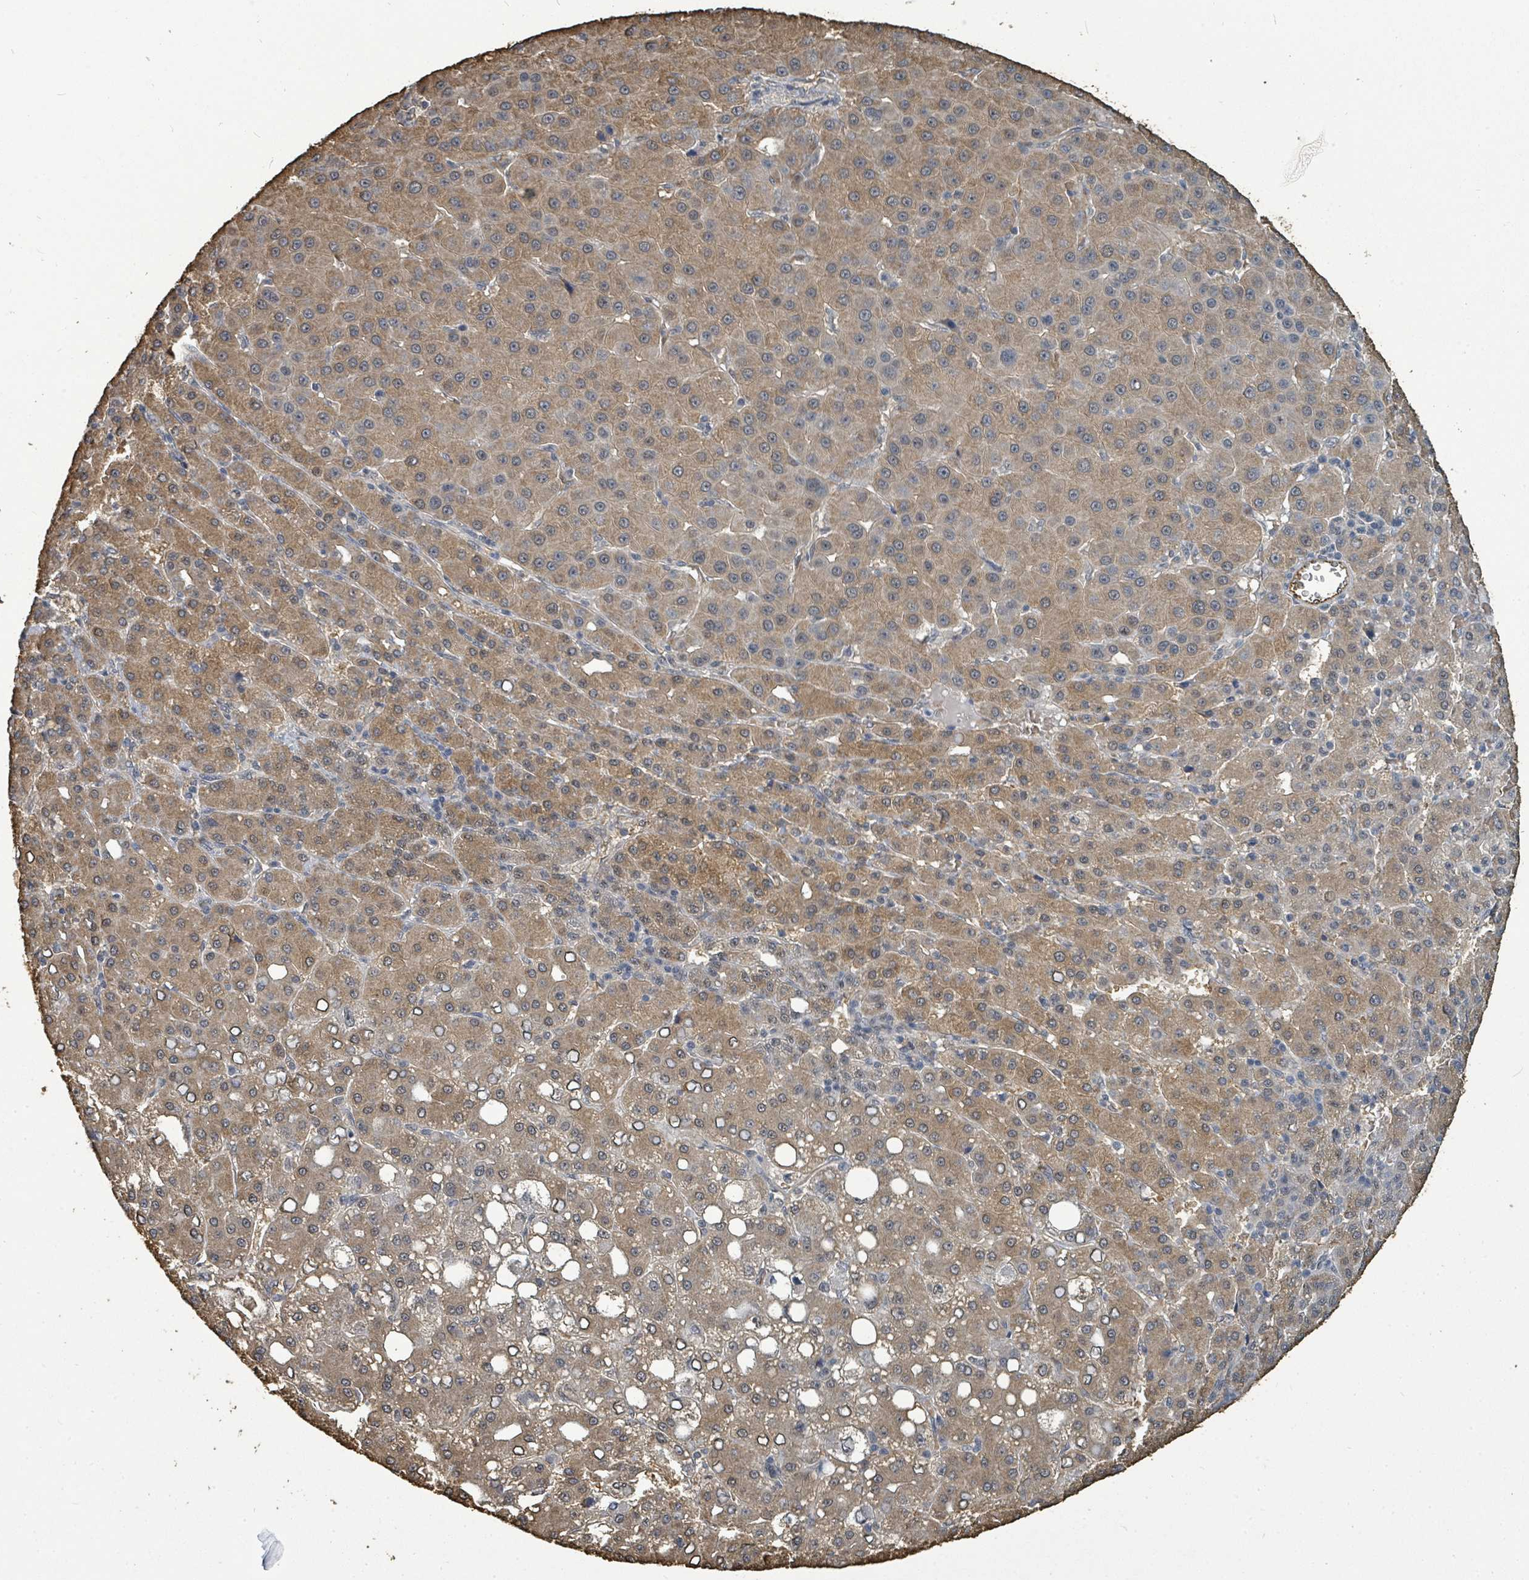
{"staining": {"intensity": "moderate", "quantity": ">75%", "location": "cytoplasmic/membranous"}, "tissue": "liver cancer", "cell_type": "Tumor cells", "image_type": "cancer", "snomed": [{"axis": "morphology", "description": "Carcinoma, Hepatocellular, NOS"}, {"axis": "topography", "description": "Liver"}], "caption": "A medium amount of moderate cytoplasmic/membranous expression is seen in about >75% of tumor cells in hepatocellular carcinoma (liver) tissue.", "gene": "C6orf52", "patient": {"sex": "male", "age": 65}}